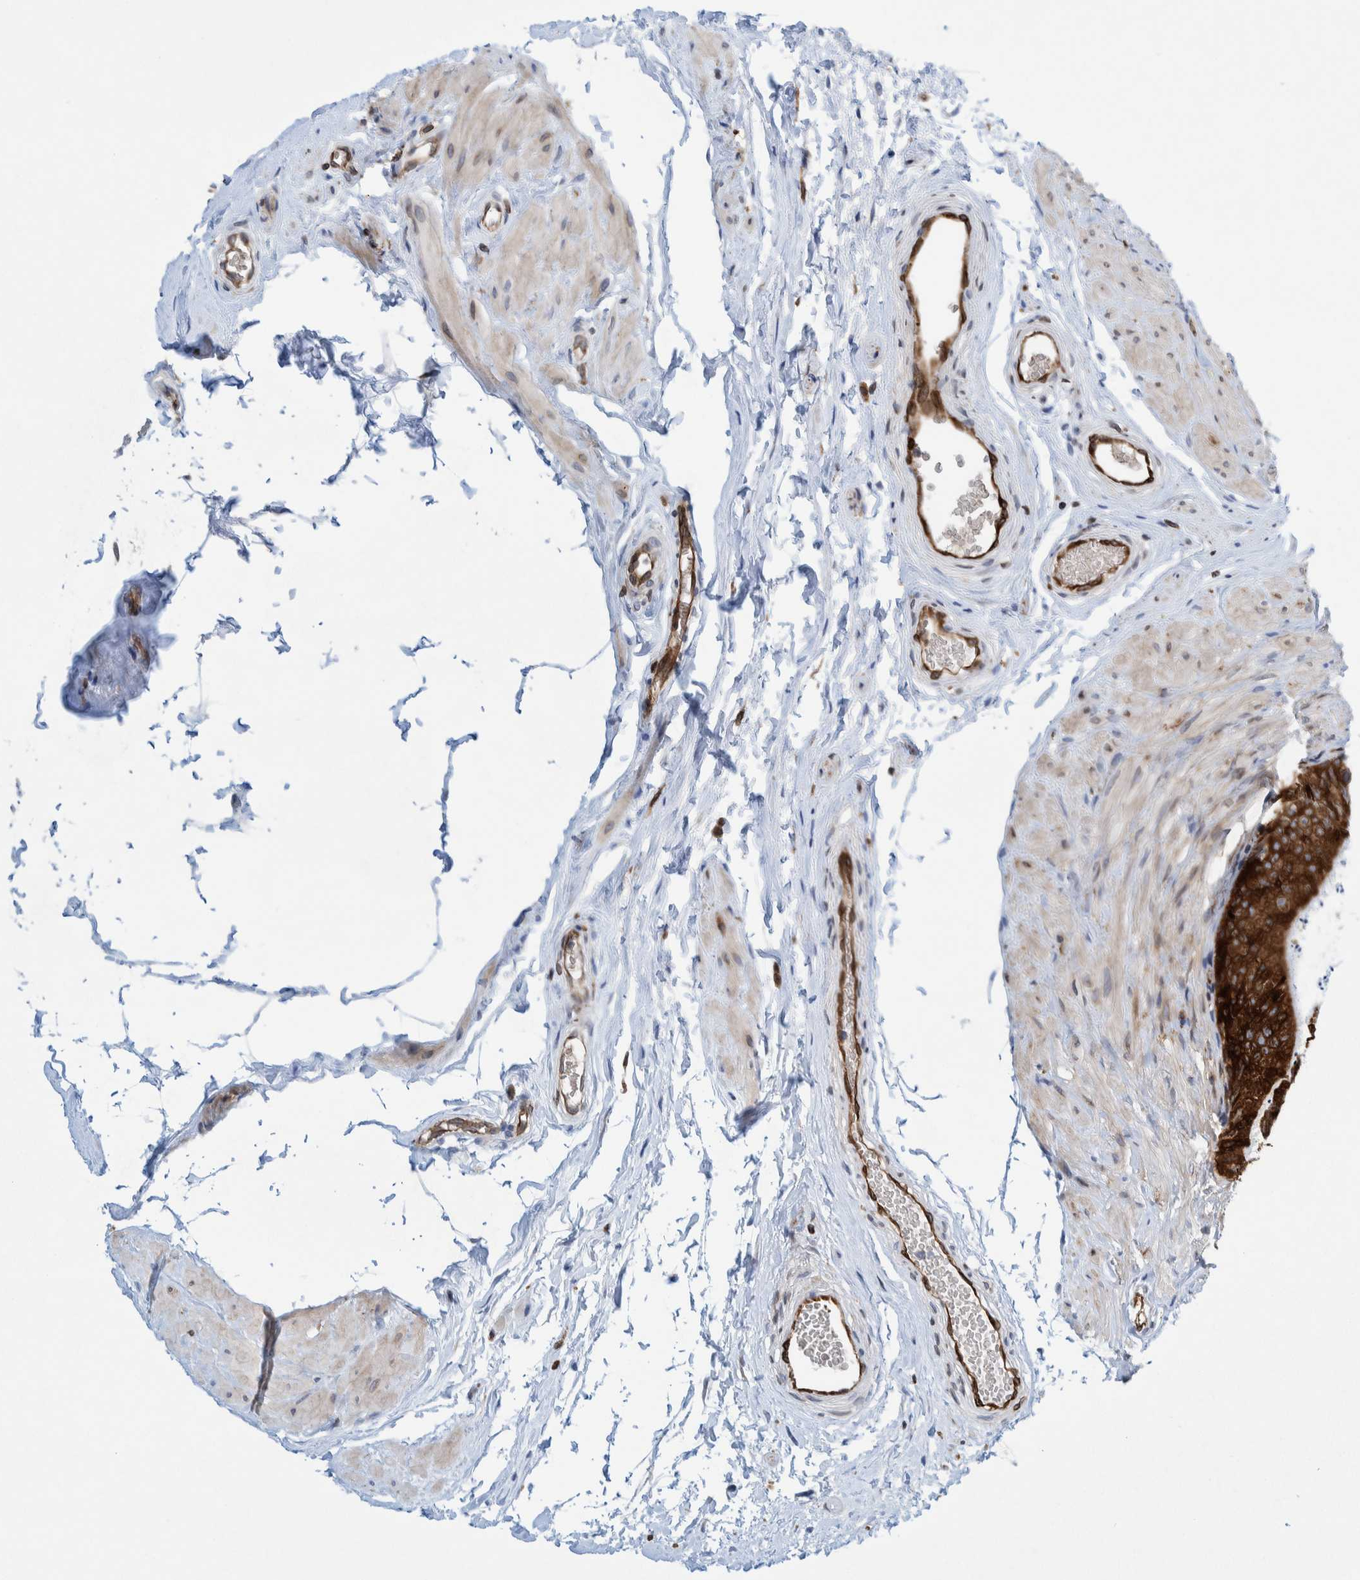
{"staining": {"intensity": "strong", "quantity": "<25%", "location": "cytoplasmic/membranous"}, "tissue": "epididymis", "cell_type": "Glandular cells", "image_type": "normal", "snomed": [{"axis": "morphology", "description": "Normal tissue, NOS"}, {"axis": "topography", "description": "Epididymis"}], "caption": "The micrograph reveals immunohistochemical staining of unremarkable epididymis. There is strong cytoplasmic/membranous positivity is appreciated in approximately <25% of glandular cells.", "gene": "THEM6", "patient": {"sex": "male", "age": 56}}